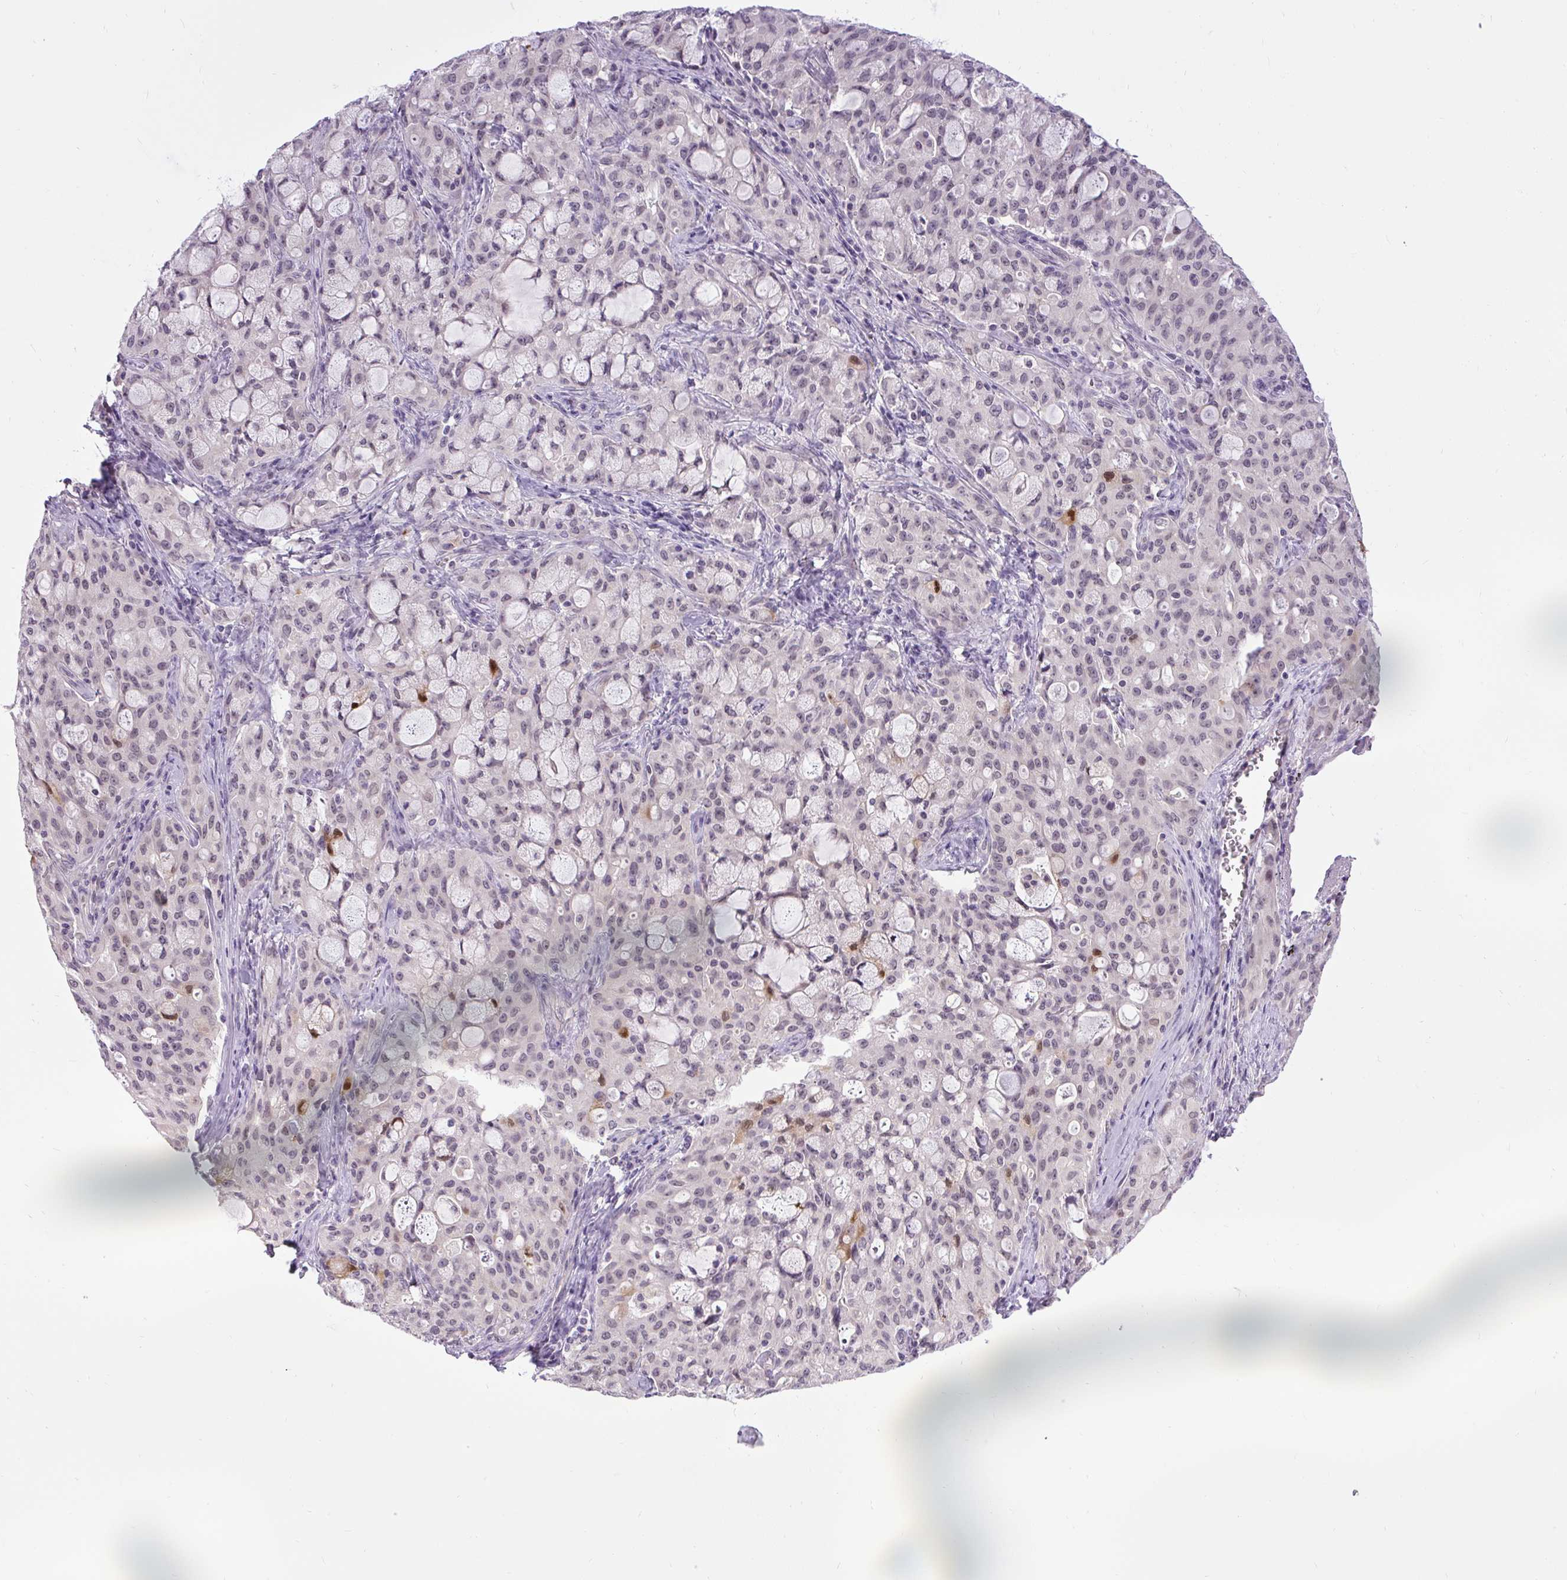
{"staining": {"intensity": "weak", "quantity": "<25%", "location": "nuclear"}, "tissue": "lung cancer", "cell_type": "Tumor cells", "image_type": "cancer", "snomed": [{"axis": "morphology", "description": "Adenocarcinoma, NOS"}, {"axis": "topography", "description": "Lung"}], "caption": "An image of human lung cancer (adenocarcinoma) is negative for staining in tumor cells.", "gene": "FAM117B", "patient": {"sex": "female", "age": 44}}